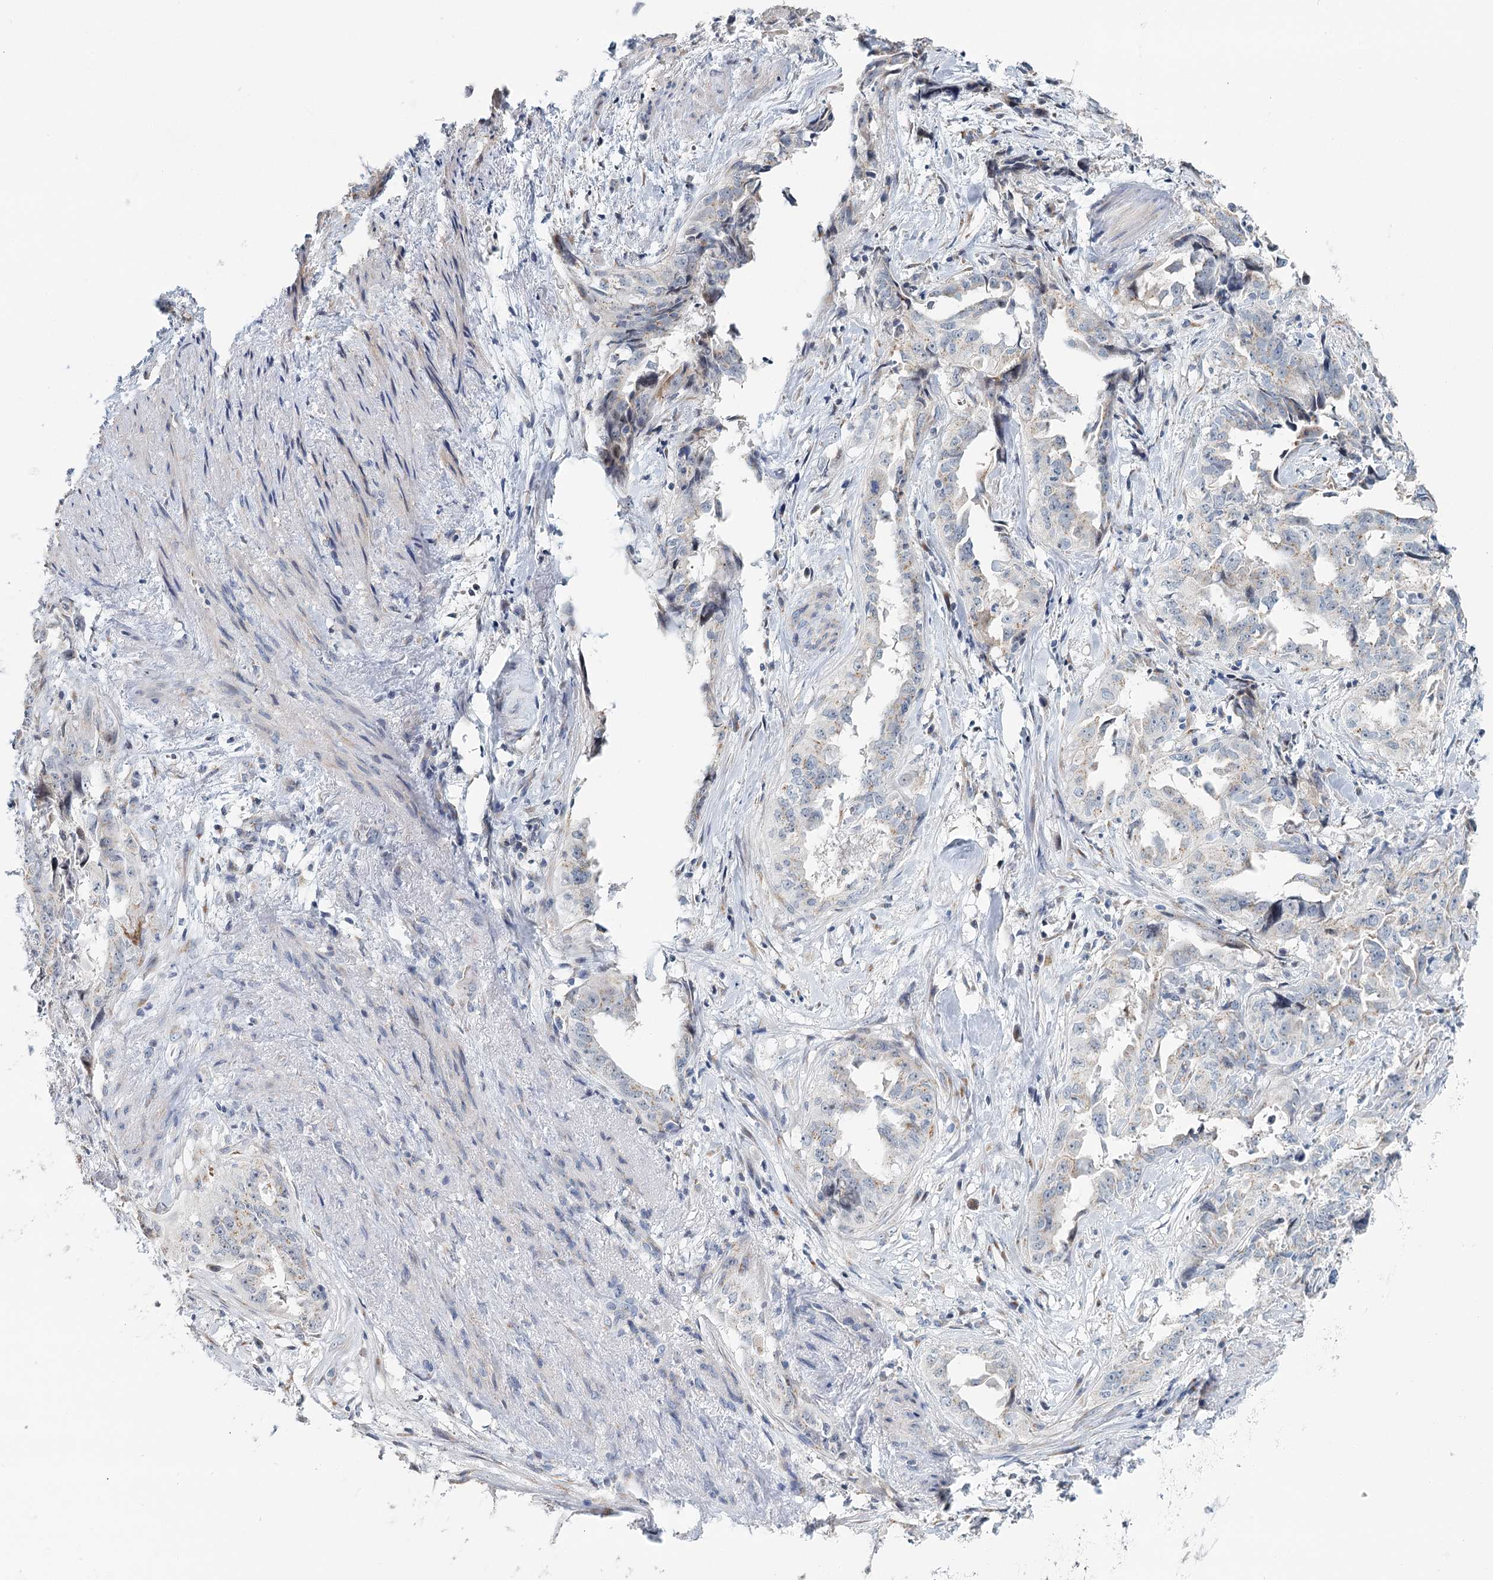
{"staining": {"intensity": "weak", "quantity": "<25%", "location": "cytoplasmic/membranous"}, "tissue": "endometrial cancer", "cell_type": "Tumor cells", "image_type": "cancer", "snomed": [{"axis": "morphology", "description": "Adenocarcinoma, NOS"}, {"axis": "topography", "description": "Endometrium"}], "caption": "Tumor cells are negative for brown protein staining in endometrial cancer (adenocarcinoma).", "gene": "ZNF527", "patient": {"sex": "female", "age": 65}}